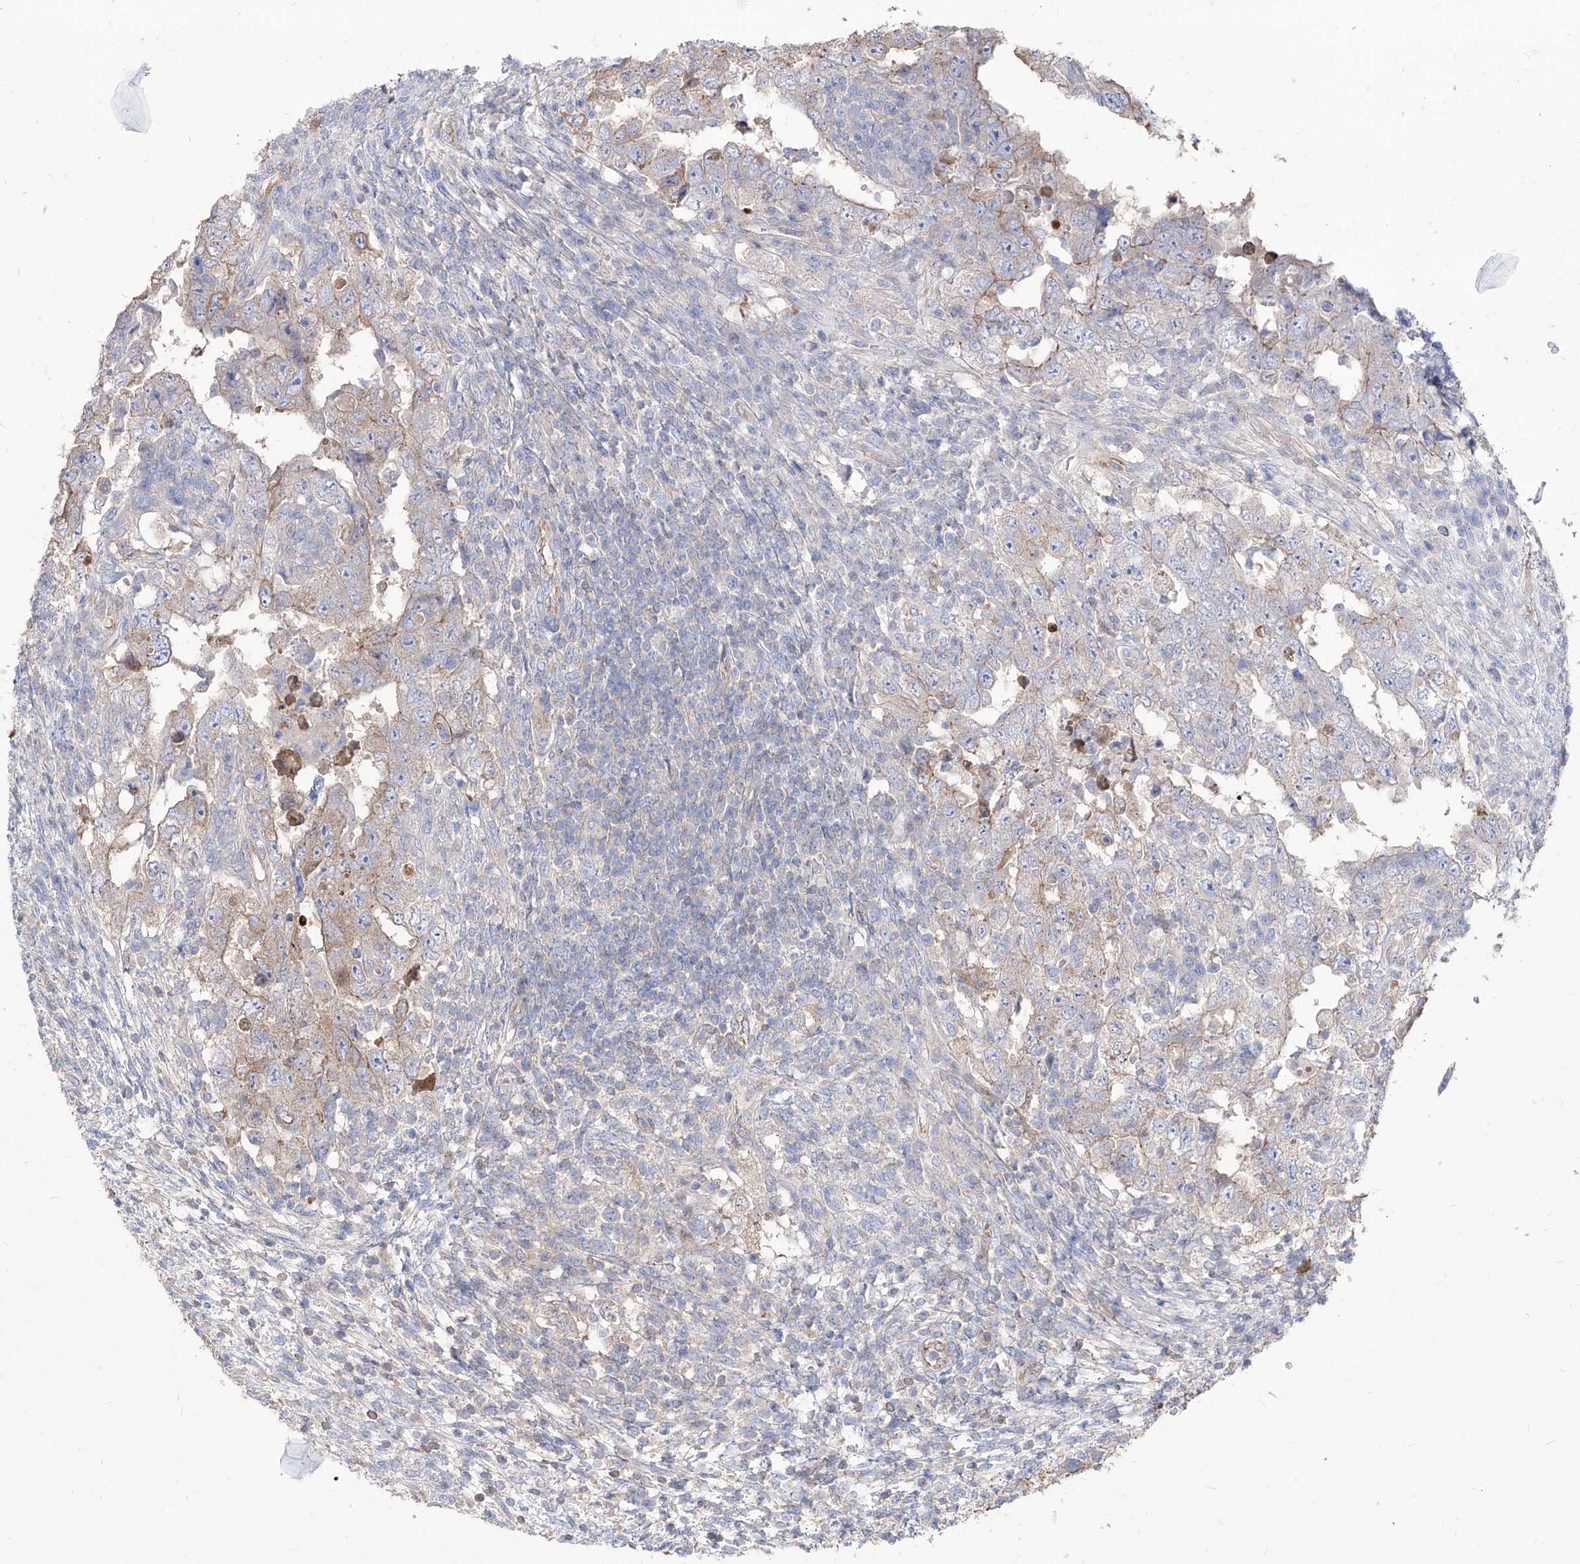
{"staining": {"intensity": "weak", "quantity": "<25%", "location": "cytoplasmic/membranous"}, "tissue": "testis cancer", "cell_type": "Tumor cells", "image_type": "cancer", "snomed": [{"axis": "morphology", "description": "Carcinoma, Embryonal, NOS"}, {"axis": "topography", "description": "Testis"}], "caption": "IHC micrograph of testis cancer (embryonal carcinoma) stained for a protein (brown), which exhibits no expression in tumor cells.", "gene": "C1orf74", "patient": {"sex": "male", "age": 26}}